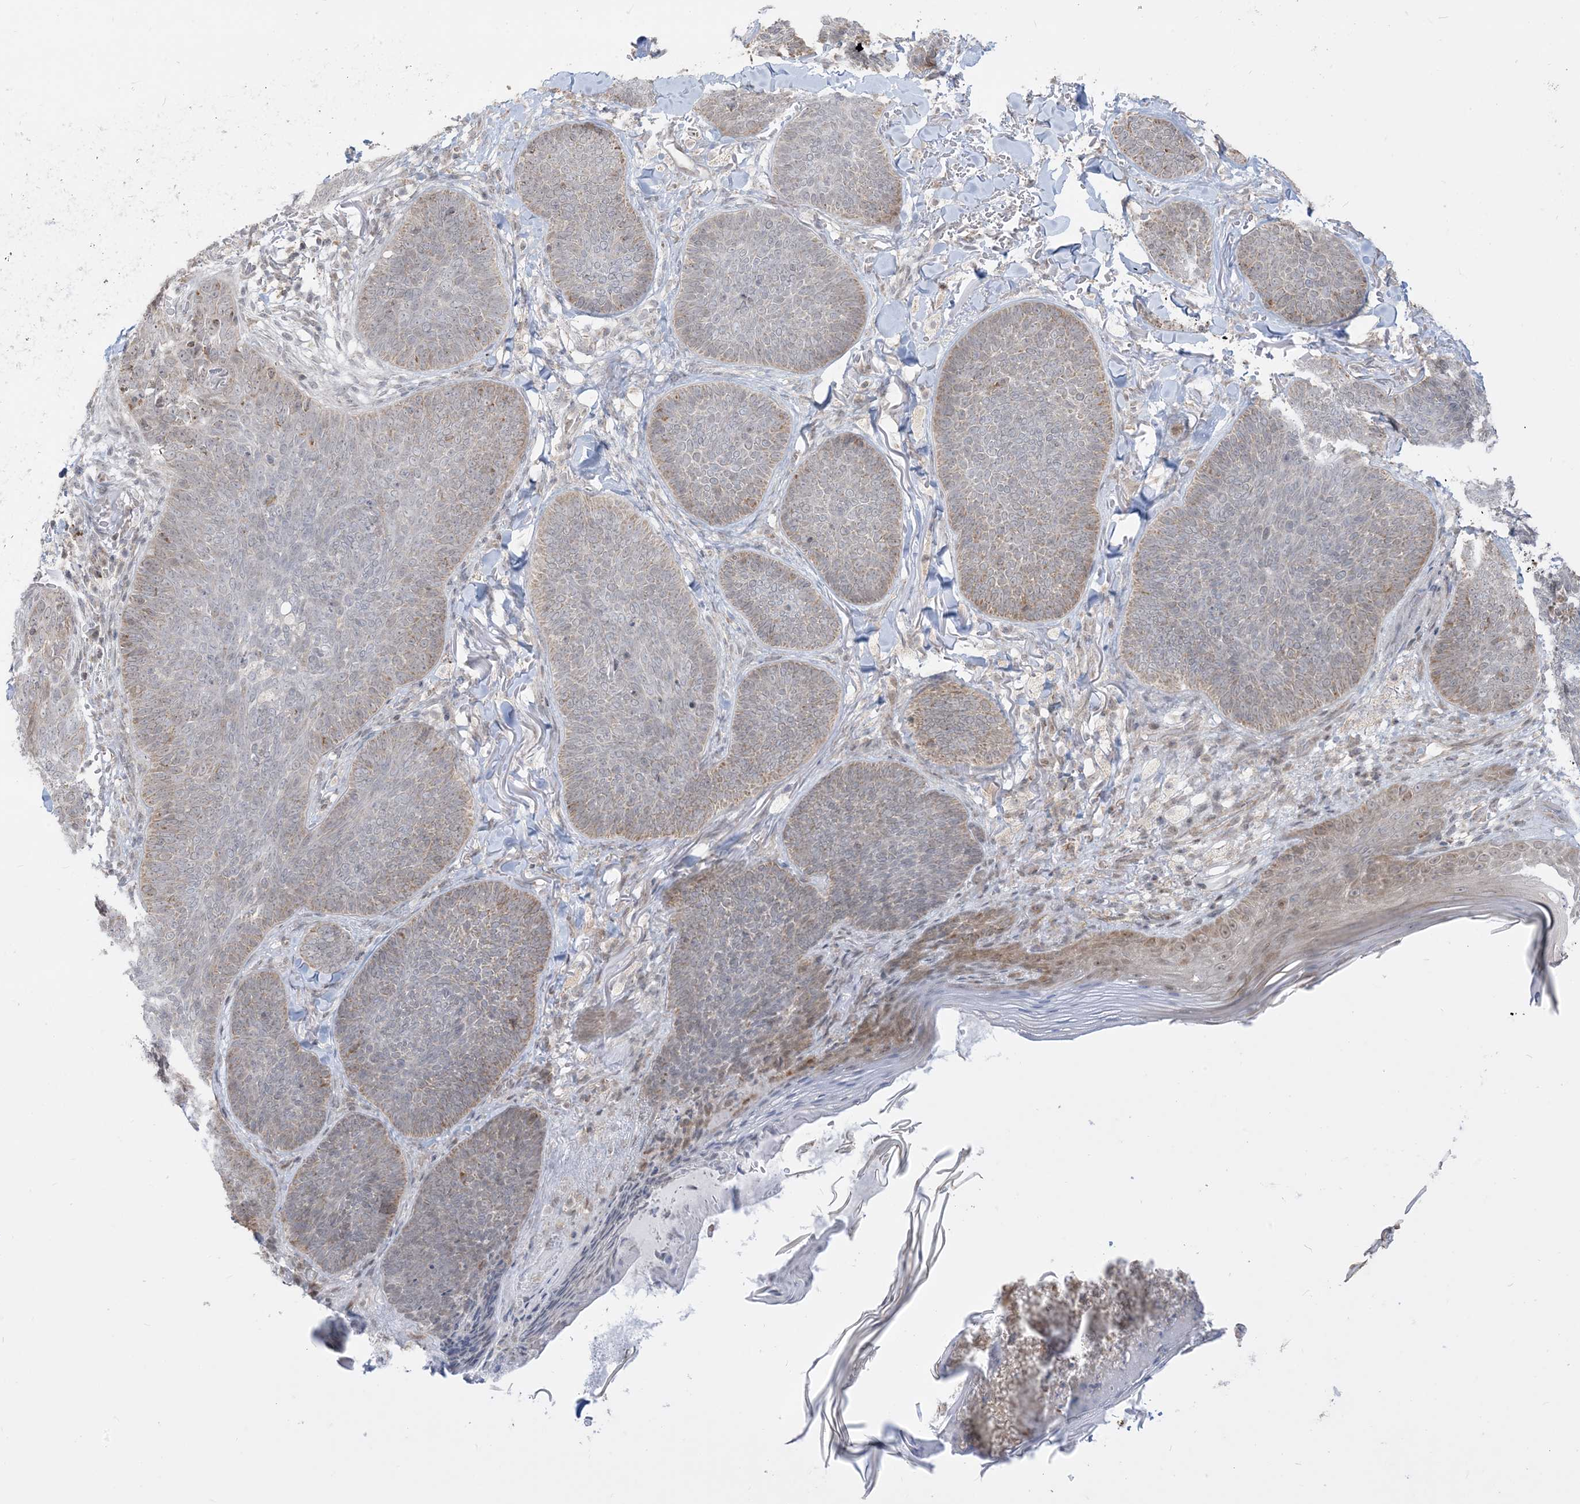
{"staining": {"intensity": "weak", "quantity": "<25%", "location": "cytoplasmic/membranous"}, "tissue": "skin cancer", "cell_type": "Tumor cells", "image_type": "cancer", "snomed": [{"axis": "morphology", "description": "Basal cell carcinoma"}, {"axis": "topography", "description": "Skin"}], "caption": "Immunohistochemical staining of human basal cell carcinoma (skin) shows no significant staining in tumor cells.", "gene": "KANSL3", "patient": {"sex": "male", "age": 85}}